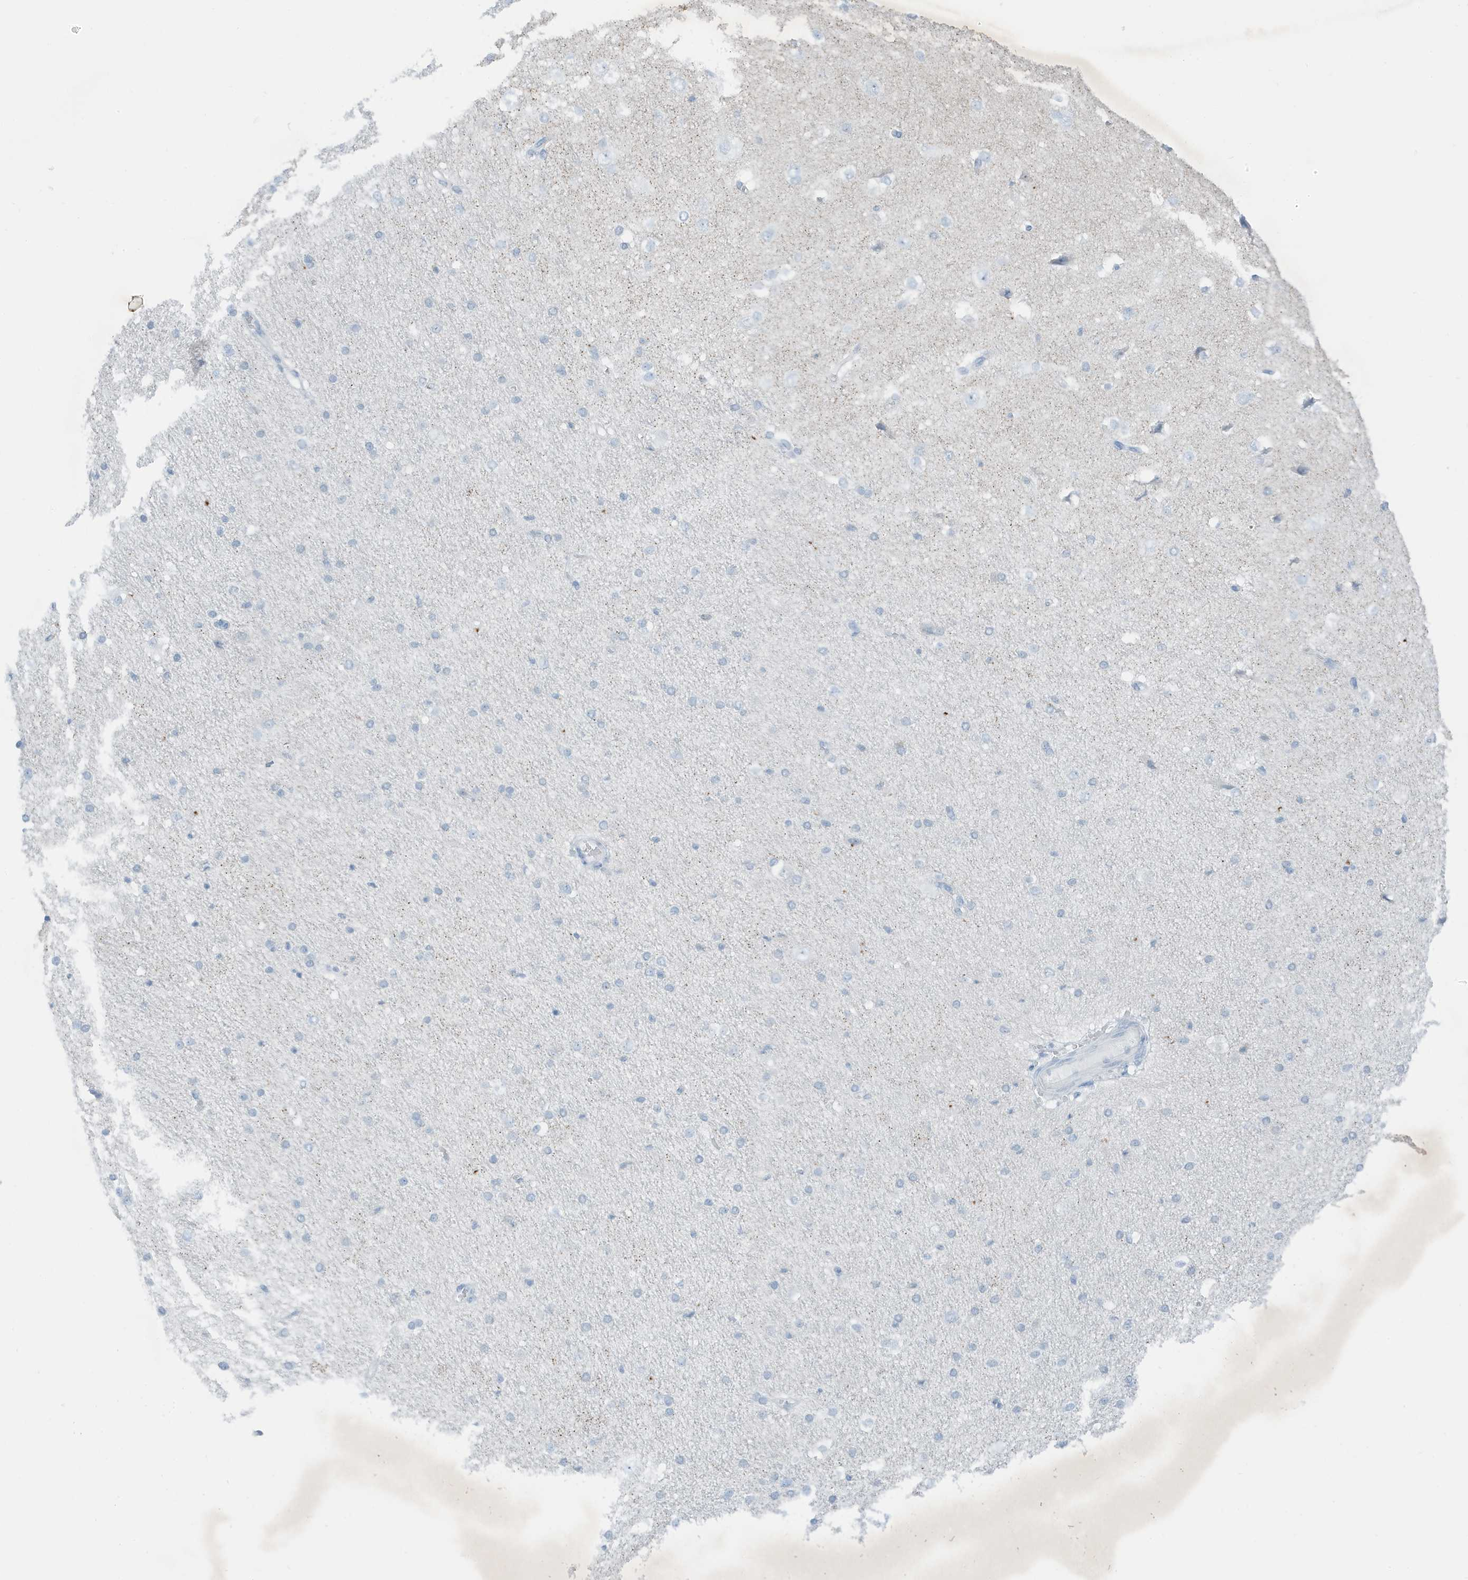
{"staining": {"intensity": "negative", "quantity": "none", "location": "none"}, "tissue": "cerebral cortex", "cell_type": "Endothelial cells", "image_type": "normal", "snomed": [{"axis": "morphology", "description": "Normal tissue, NOS"}, {"axis": "morphology", "description": "Developmental malformation"}, {"axis": "topography", "description": "Cerebral cortex"}], "caption": "Photomicrograph shows no significant protein expression in endothelial cells of unremarkable cerebral cortex.", "gene": "ZFP64", "patient": {"sex": "female", "age": 30}}